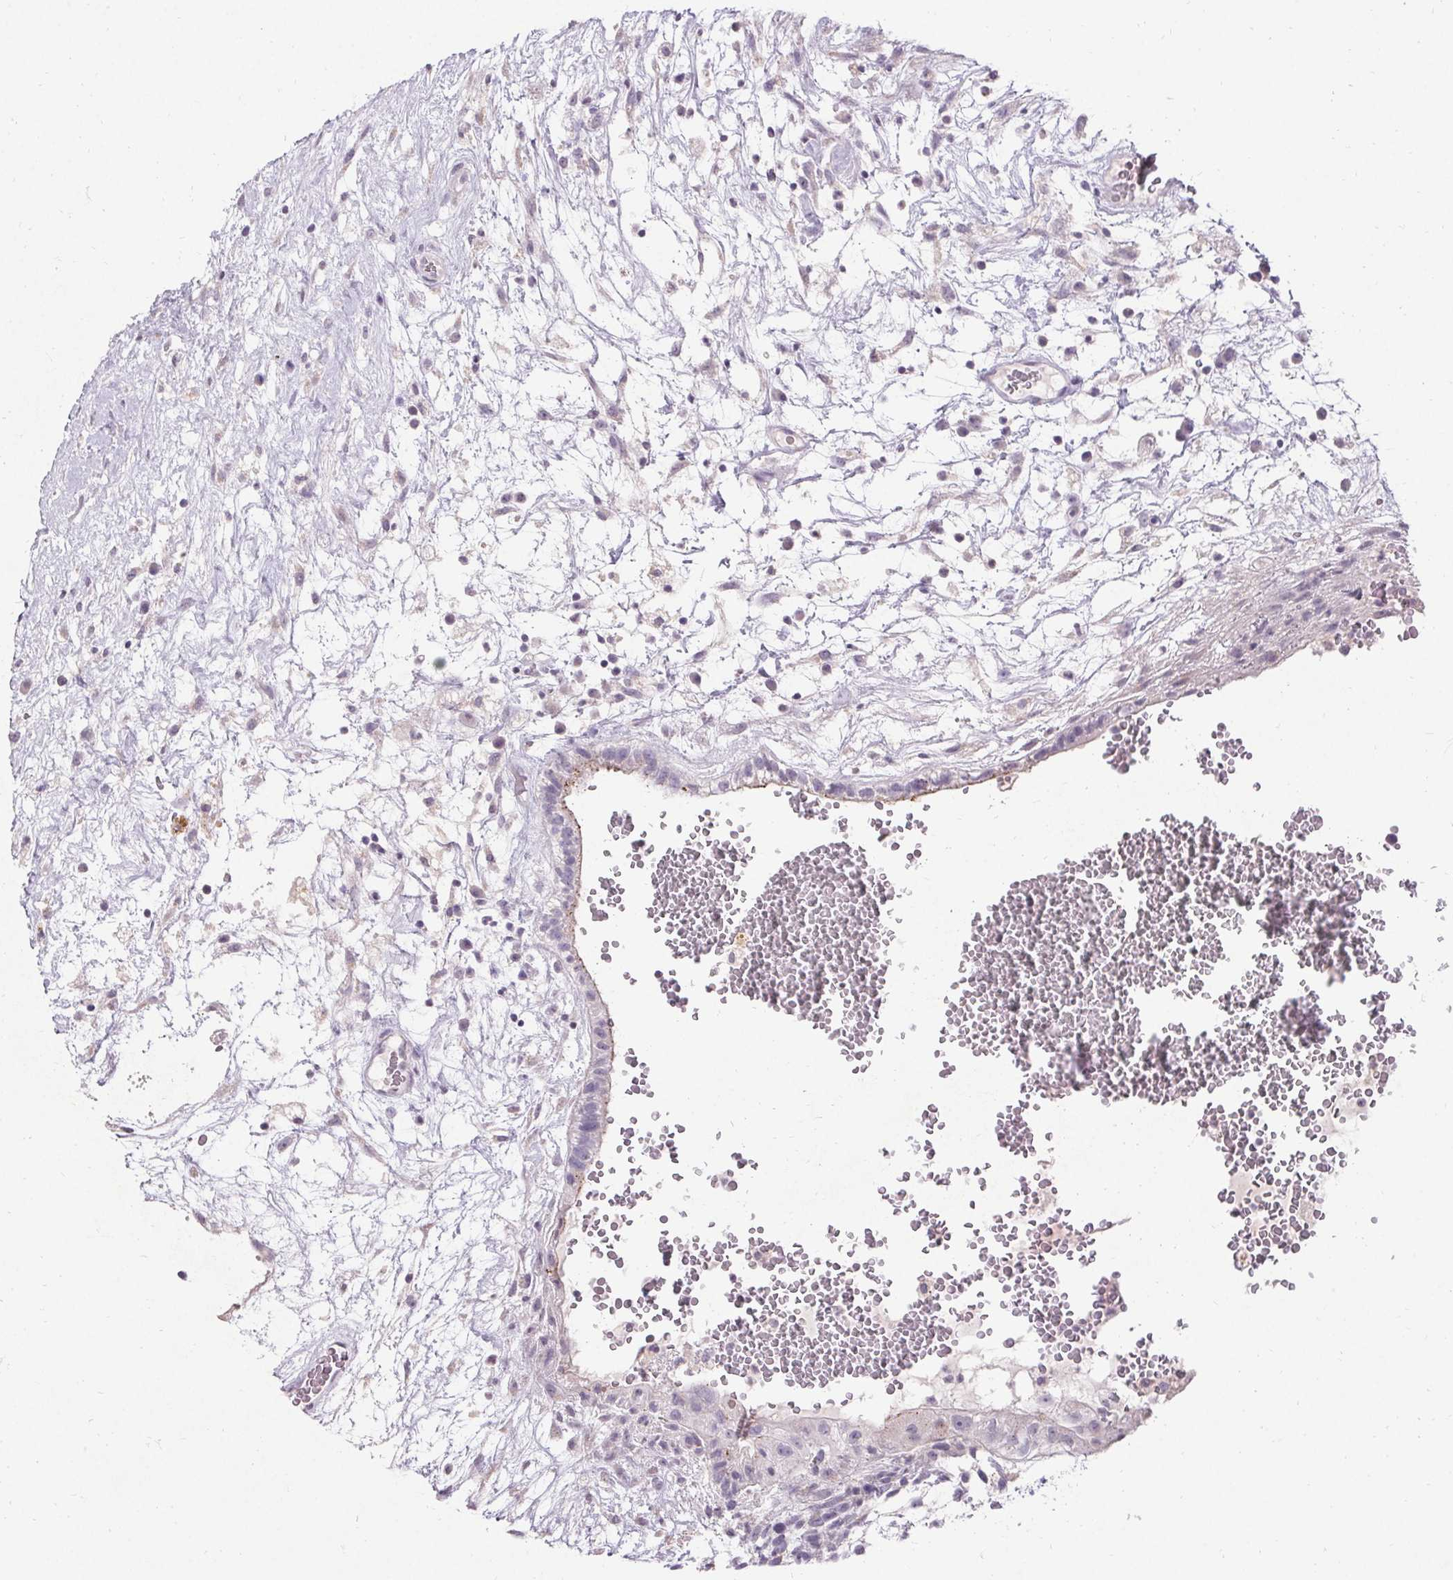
{"staining": {"intensity": "negative", "quantity": "none", "location": "none"}, "tissue": "testis cancer", "cell_type": "Tumor cells", "image_type": "cancer", "snomed": [{"axis": "morphology", "description": "Normal tissue, NOS"}, {"axis": "morphology", "description": "Carcinoma, Embryonal, NOS"}, {"axis": "topography", "description": "Testis"}], "caption": "IHC micrograph of neoplastic tissue: human testis cancer (embryonal carcinoma) stained with DAB exhibits no significant protein positivity in tumor cells.", "gene": "HSD17B3", "patient": {"sex": "male", "age": 32}}